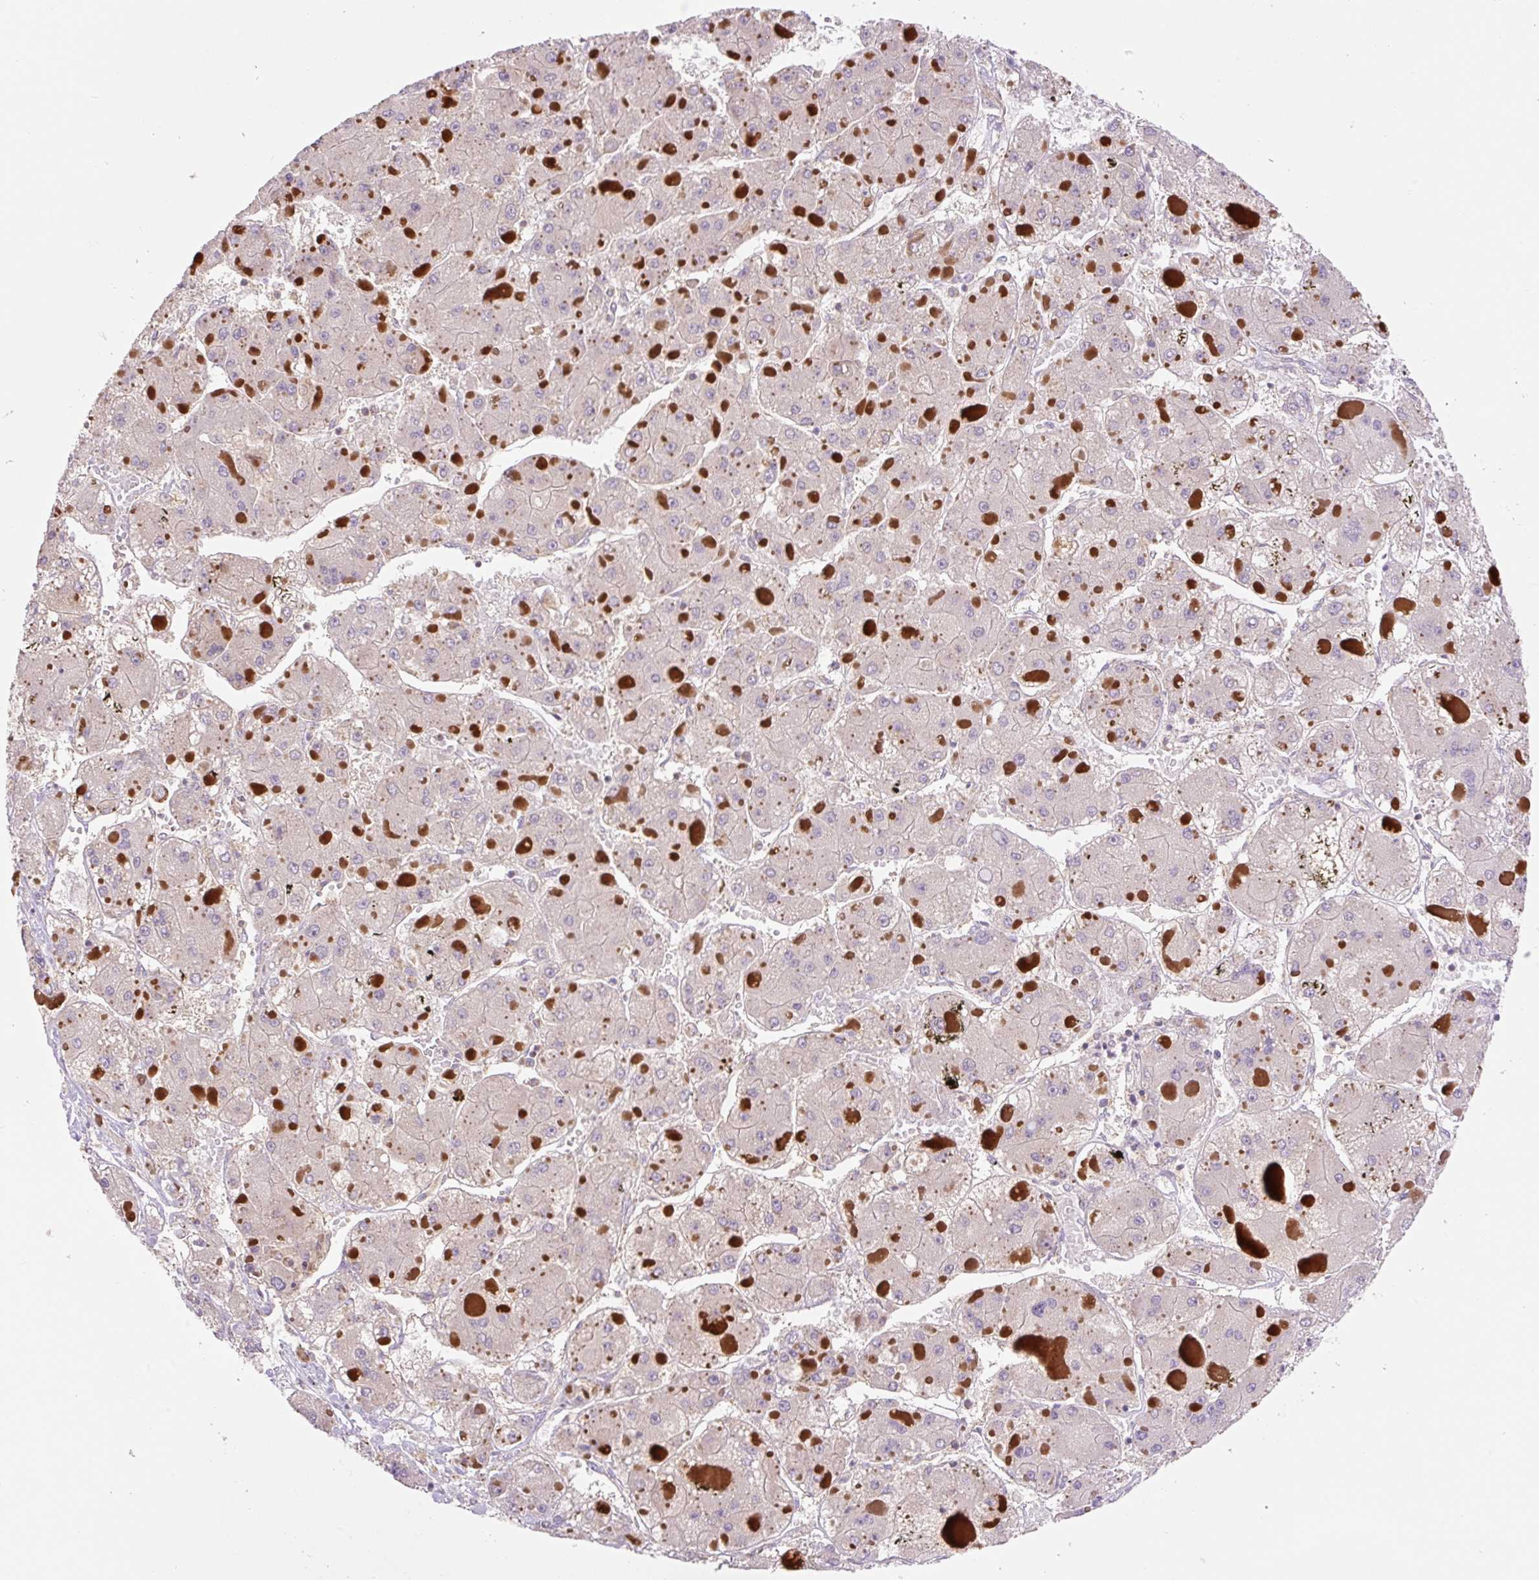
{"staining": {"intensity": "negative", "quantity": "none", "location": "none"}, "tissue": "liver cancer", "cell_type": "Tumor cells", "image_type": "cancer", "snomed": [{"axis": "morphology", "description": "Carcinoma, Hepatocellular, NOS"}, {"axis": "topography", "description": "Liver"}], "caption": "A high-resolution micrograph shows immunohistochemistry staining of hepatocellular carcinoma (liver), which exhibits no significant positivity in tumor cells.", "gene": "COX8A", "patient": {"sex": "female", "age": 73}}